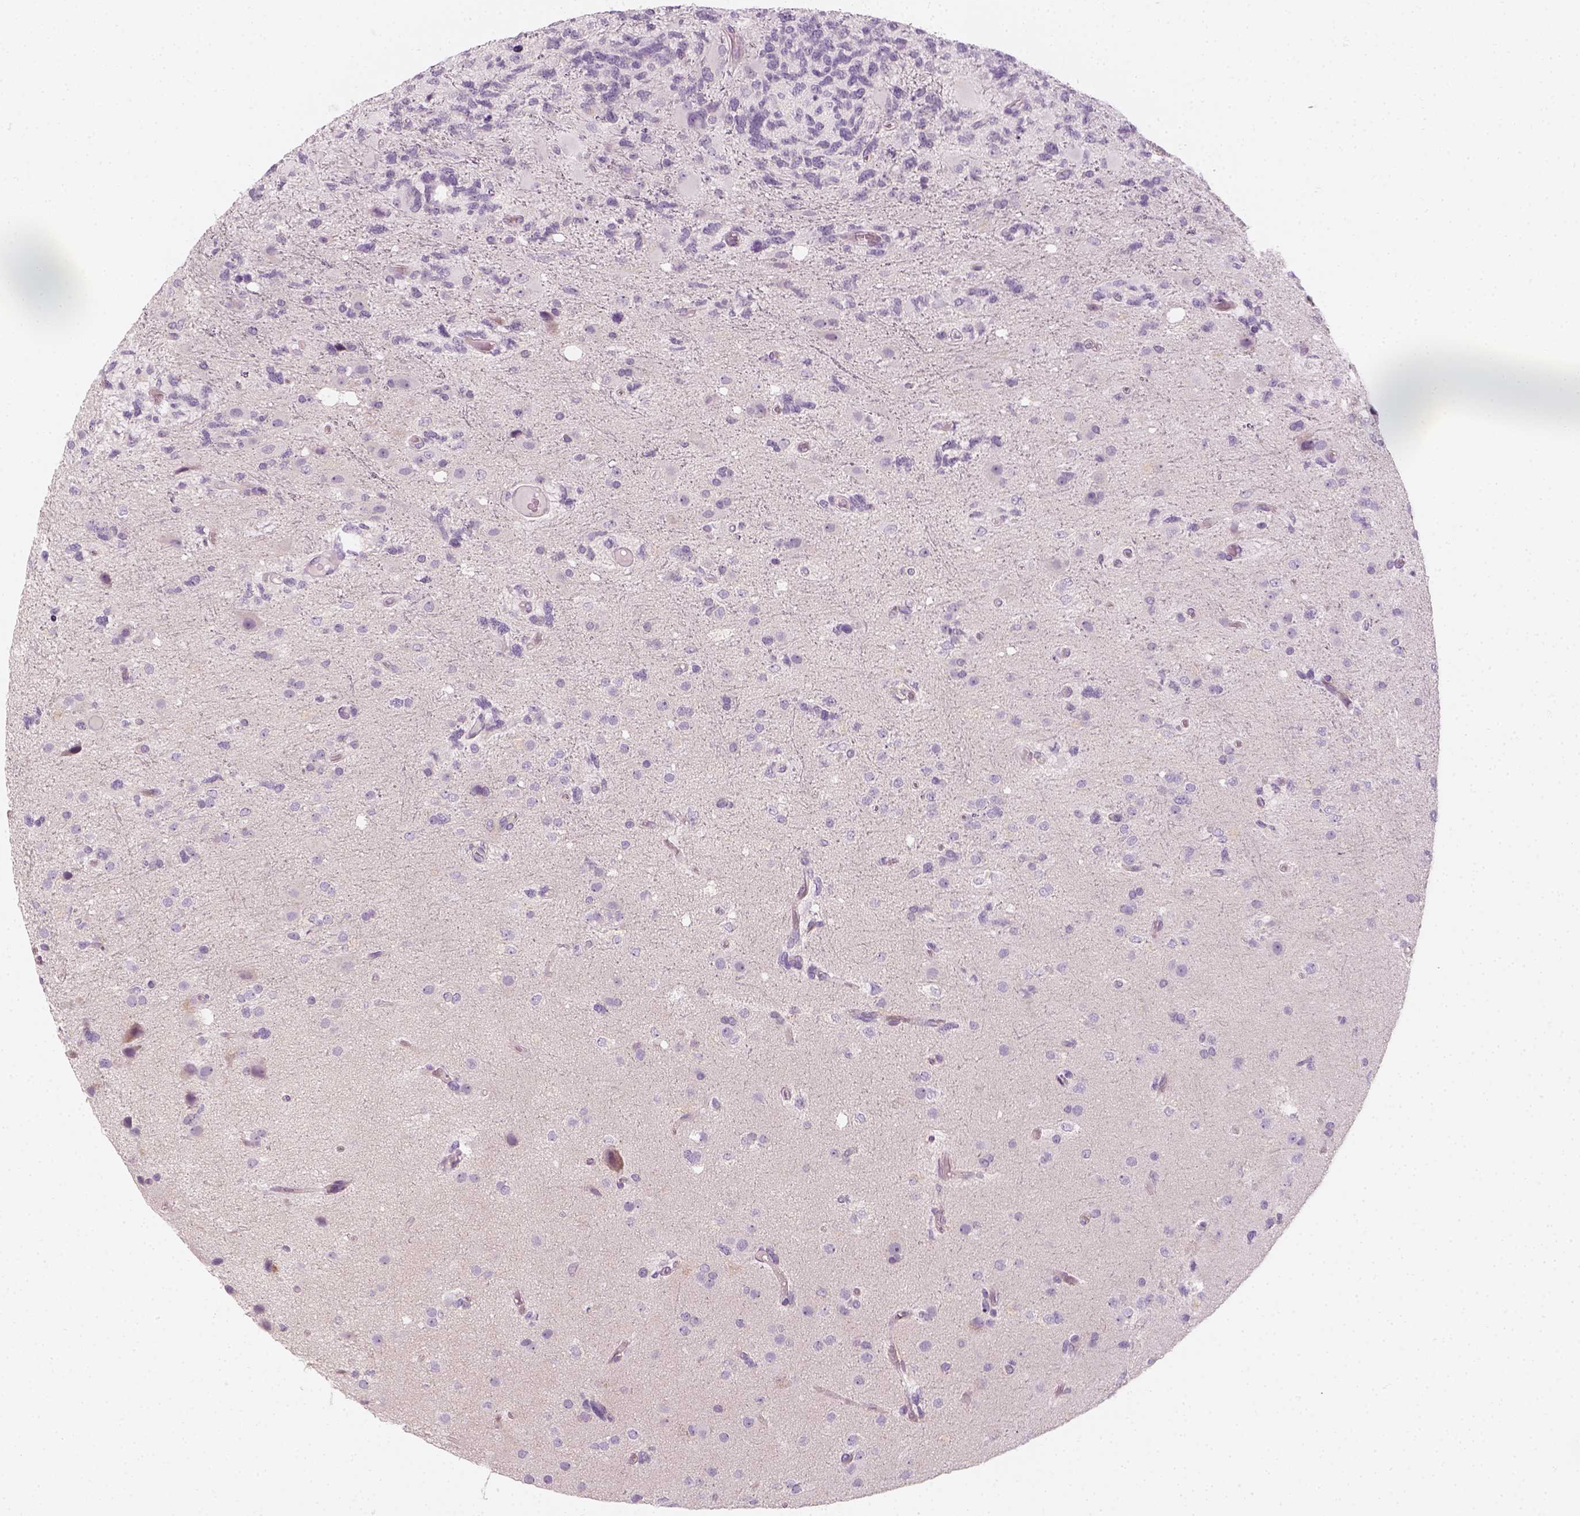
{"staining": {"intensity": "negative", "quantity": "none", "location": "none"}, "tissue": "glioma", "cell_type": "Tumor cells", "image_type": "cancer", "snomed": [{"axis": "morphology", "description": "Glioma, malignant, High grade"}, {"axis": "topography", "description": "Brain"}], "caption": "Glioma stained for a protein using immunohistochemistry exhibits no positivity tumor cells.", "gene": "PRAME", "patient": {"sex": "female", "age": 71}}